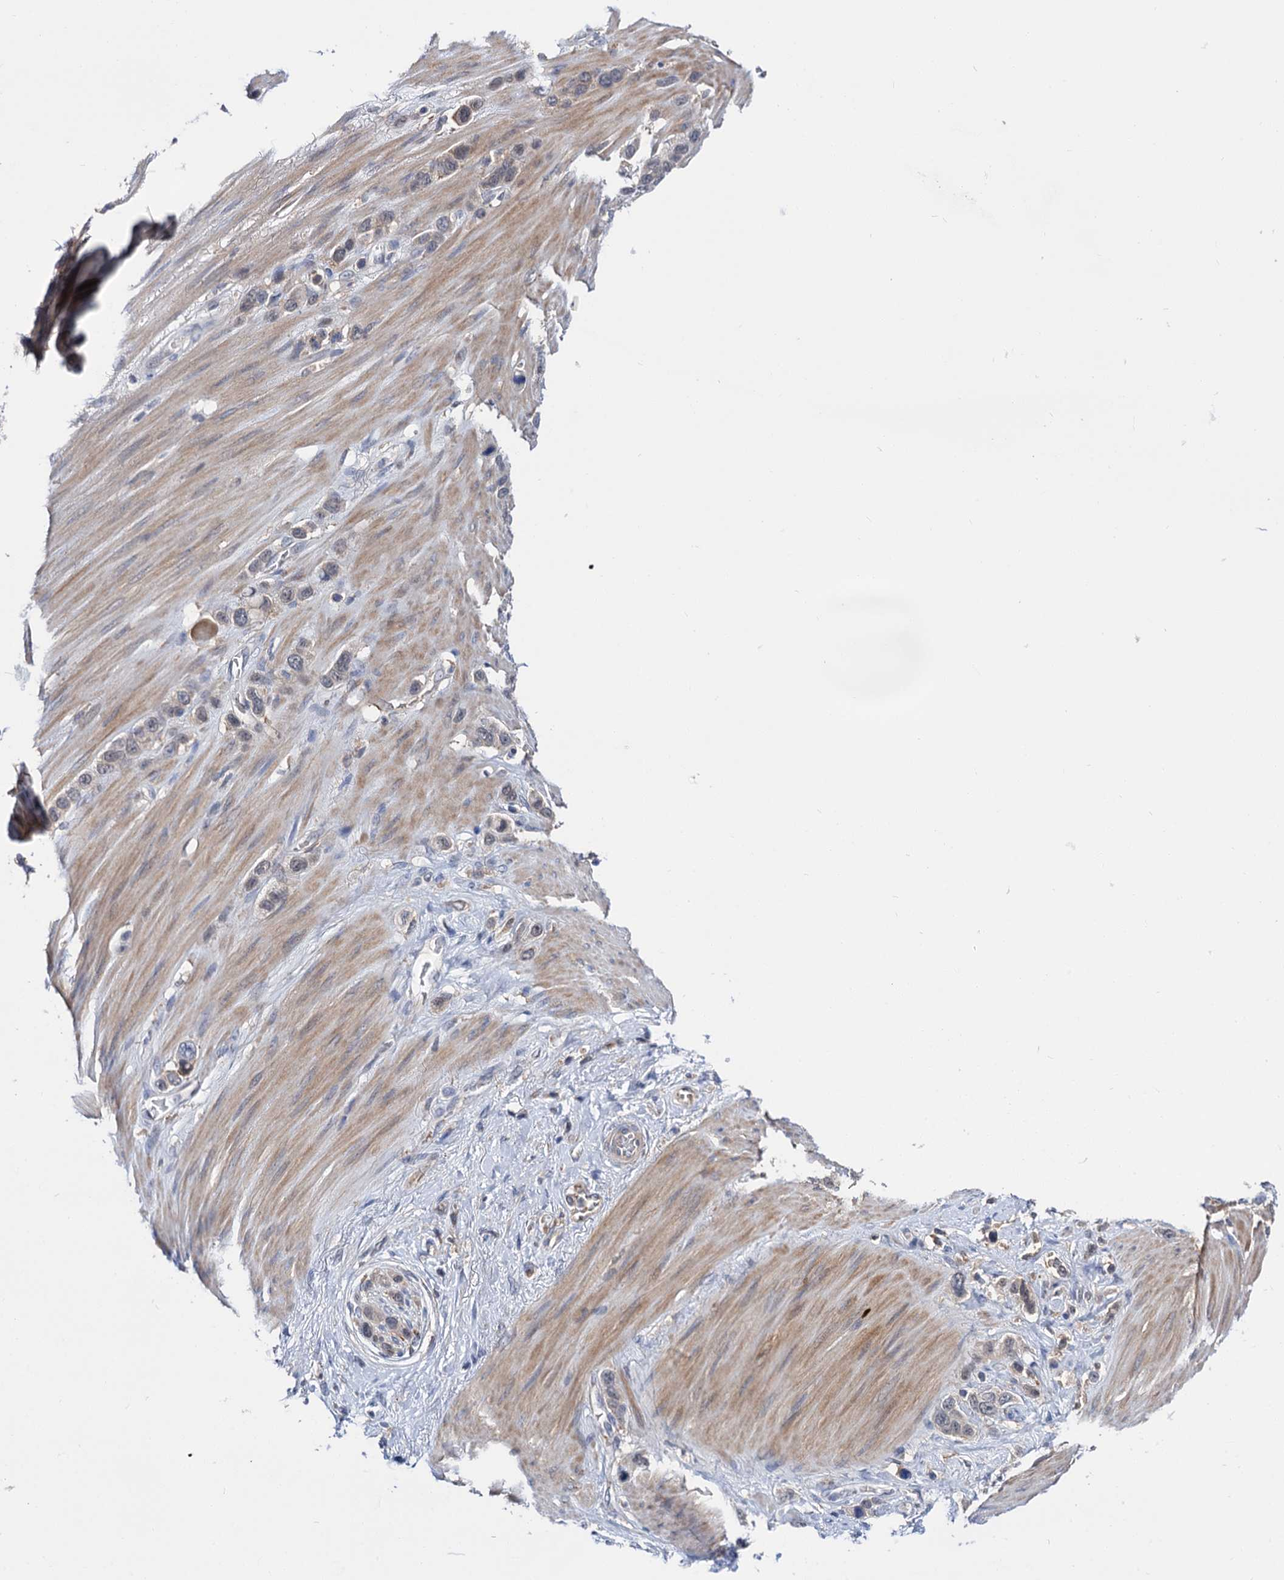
{"staining": {"intensity": "negative", "quantity": "none", "location": "none"}, "tissue": "stomach cancer", "cell_type": "Tumor cells", "image_type": "cancer", "snomed": [{"axis": "morphology", "description": "Adenocarcinoma, NOS"}, {"axis": "morphology", "description": "Adenocarcinoma, High grade"}, {"axis": "topography", "description": "Stomach, upper"}, {"axis": "topography", "description": "Stomach, lower"}], "caption": "A photomicrograph of stomach adenocarcinoma stained for a protein displays no brown staining in tumor cells.", "gene": "NEK10", "patient": {"sex": "female", "age": 65}}